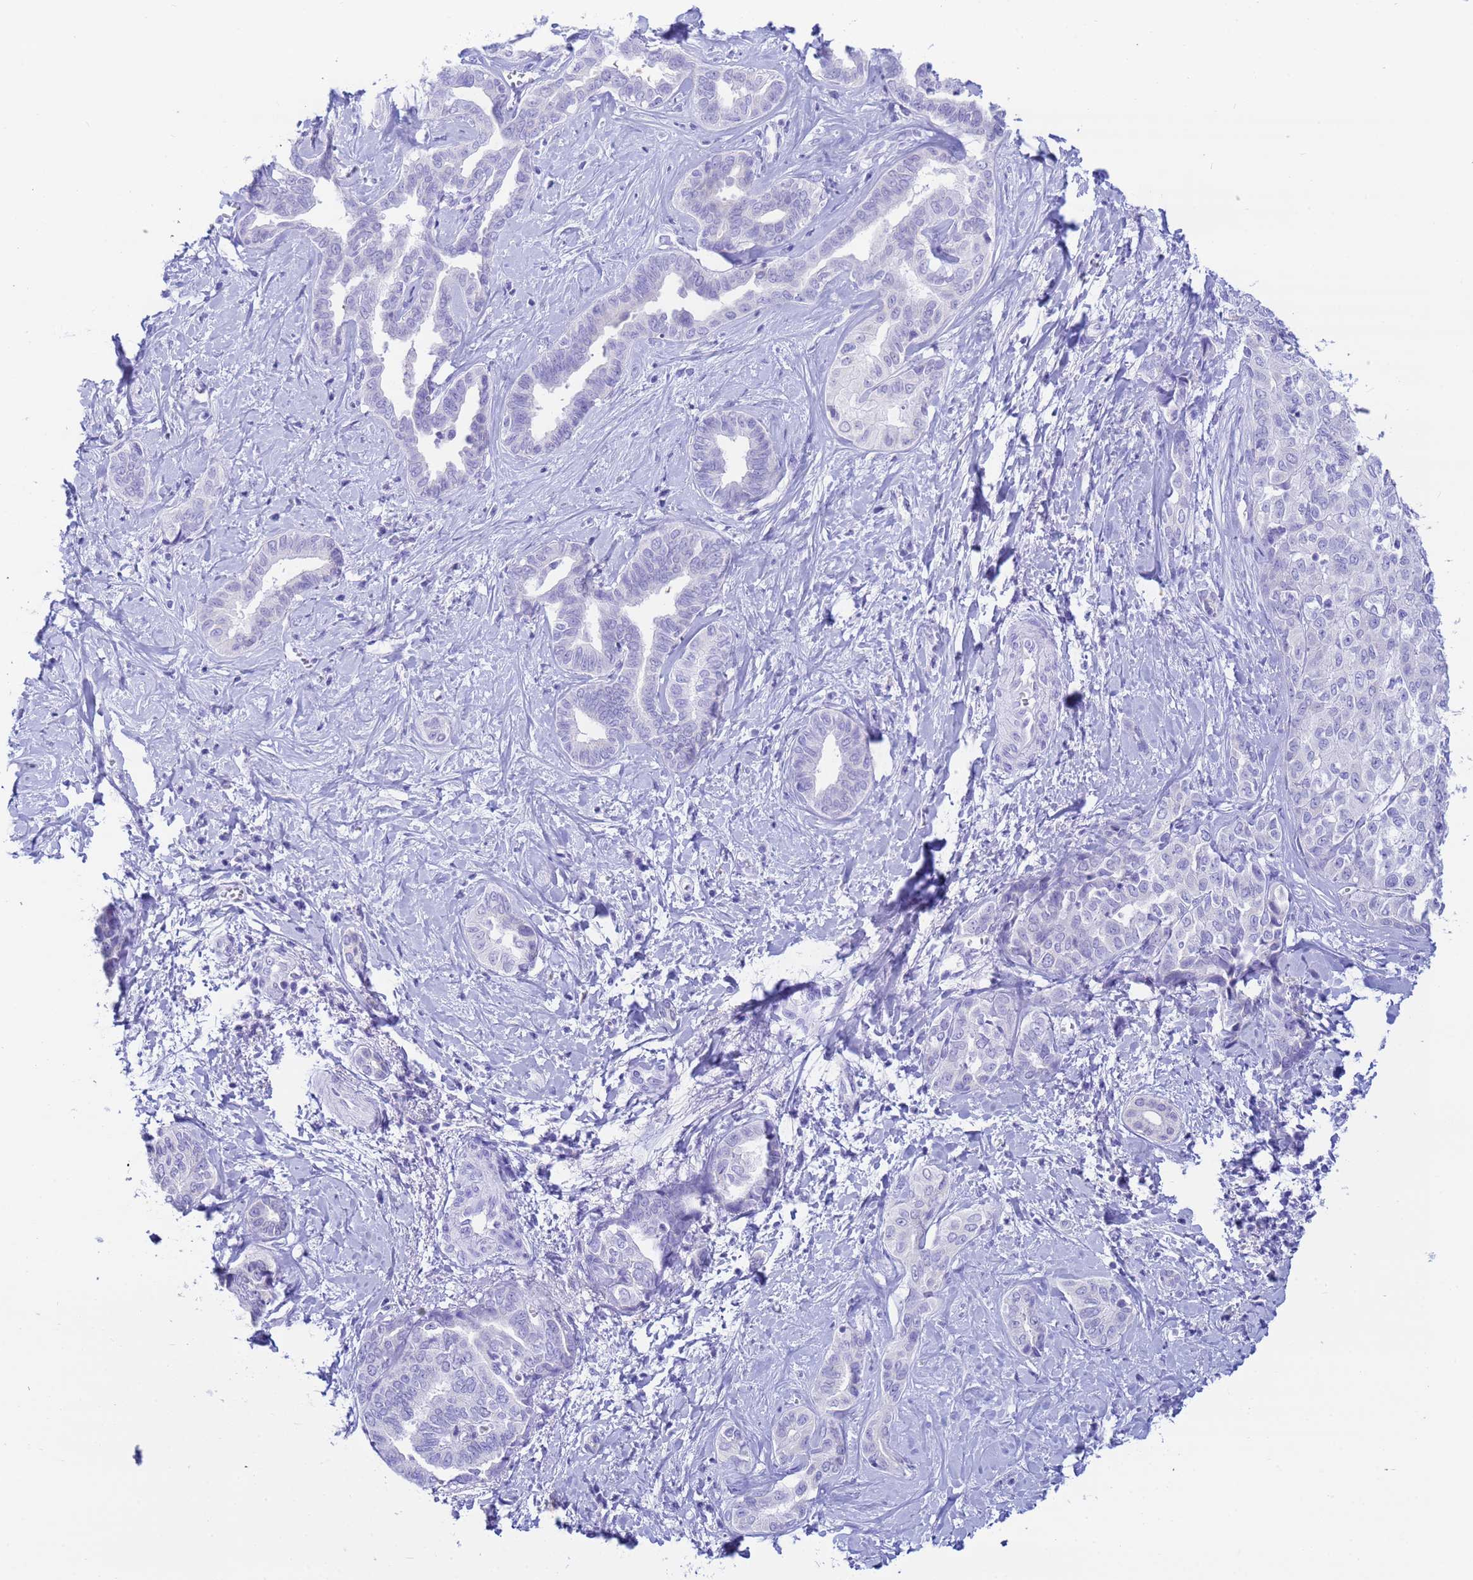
{"staining": {"intensity": "negative", "quantity": "none", "location": "none"}, "tissue": "liver cancer", "cell_type": "Tumor cells", "image_type": "cancer", "snomed": [{"axis": "morphology", "description": "Cholangiocarcinoma"}, {"axis": "topography", "description": "Liver"}], "caption": "A histopathology image of human liver cholangiocarcinoma is negative for staining in tumor cells.", "gene": "AQP12A", "patient": {"sex": "female", "age": 77}}